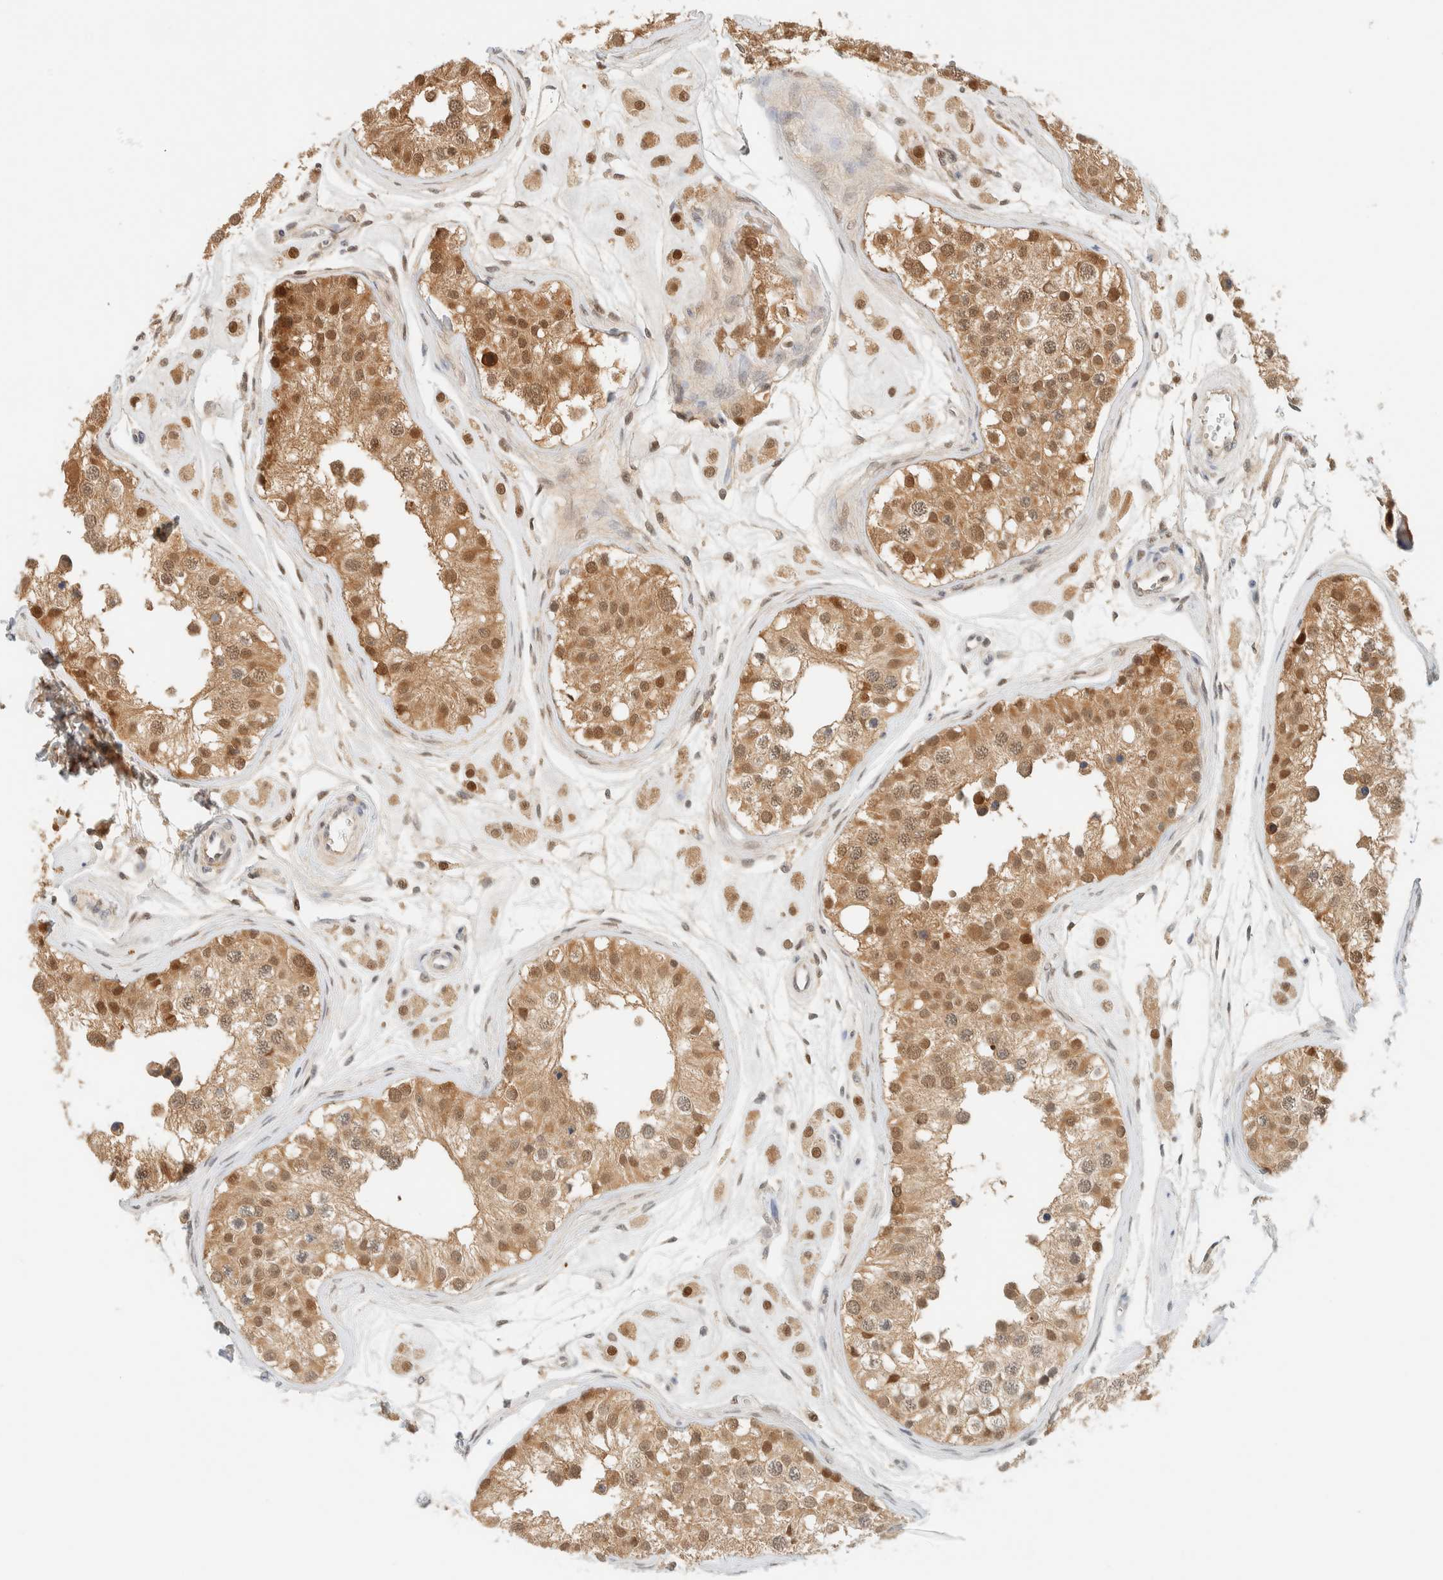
{"staining": {"intensity": "moderate", "quantity": ">75%", "location": "cytoplasmic/membranous,nuclear"}, "tissue": "testis", "cell_type": "Cells in seminiferous ducts", "image_type": "normal", "snomed": [{"axis": "morphology", "description": "Normal tissue, NOS"}, {"axis": "morphology", "description": "Adenocarcinoma, metastatic, NOS"}, {"axis": "topography", "description": "Testis"}], "caption": "IHC micrograph of unremarkable human testis stained for a protein (brown), which shows medium levels of moderate cytoplasmic/membranous,nuclear positivity in about >75% of cells in seminiferous ducts.", "gene": "ZBTB37", "patient": {"sex": "male", "age": 26}}